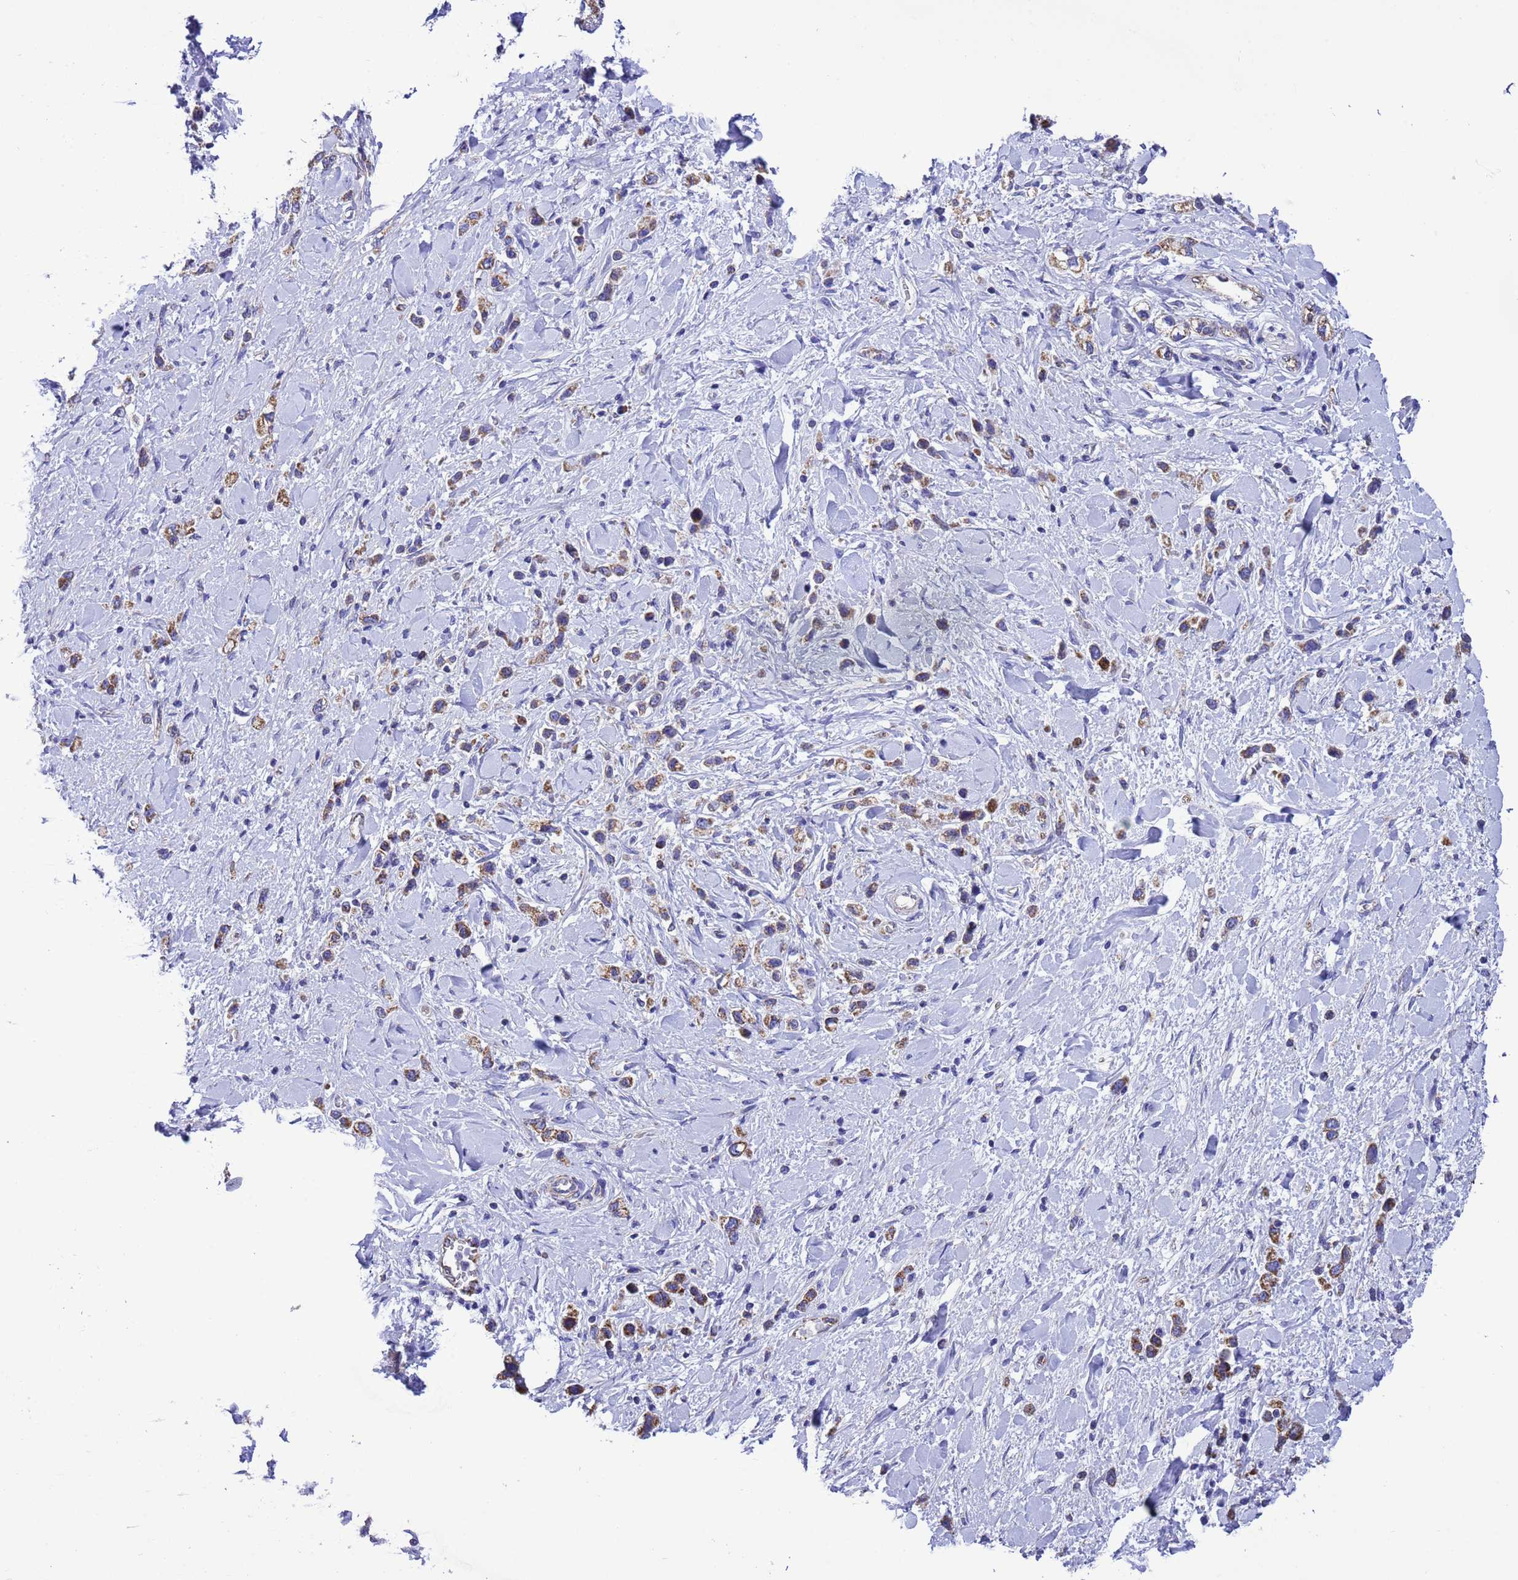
{"staining": {"intensity": "moderate", "quantity": ">75%", "location": "cytoplasmic/membranous"}, "tissue": "stomach cancer", "cell_type": "Tumor cells", "image_type": "cancer", "snomed": [{"axis": "morphology", "description": "Normal tissue, NOS"}, {"axis": "morphology", "description": "Adenocarcinoma, NOS"}, {"axis": "topography", "description": "Stomach, upper"}, {"axis": "topography", "description": "Stomach"}], "caption": "Stomach cancer stained for a protein (brown) demonstrates moderate cytoplasmic/membranous positive expression in about >75% of tumor cells.", "gene": "CCDC191", "patient": {"sex": "female", "age": 65}}